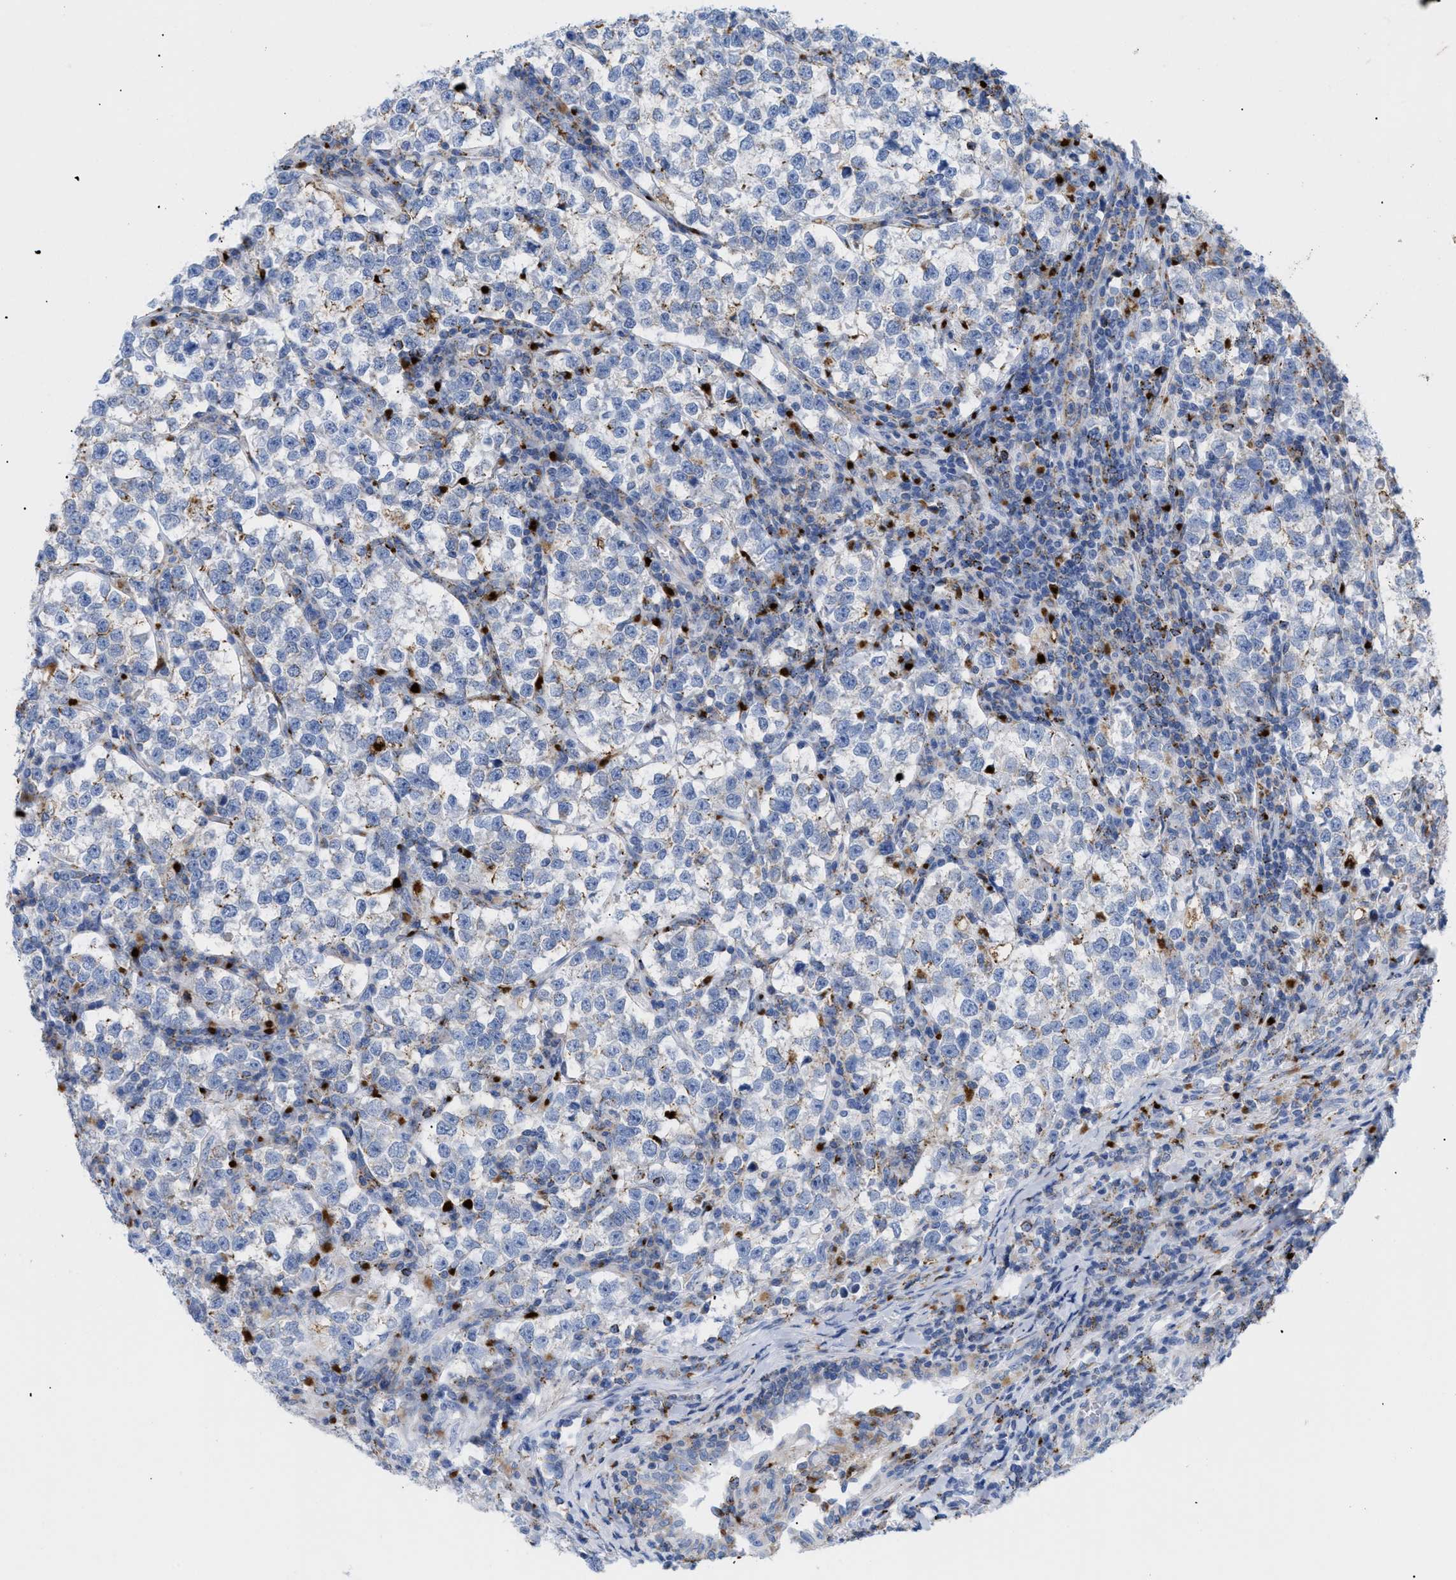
{"staining": {"intensity": "negative", "quantity": "none", "location": "none"}, "tissue": "testis cancer", "cell_type": "Tumor cells", "image_type": "cancer", "snomed": [{"axis": "morphology", "description": "Normal tissue, NOS"}, {"axis": "morphology", "description": "Seminoma, NOS"}, {"axis": "topography", "description": "Testis"}], "caption": "Immunohistochemistry of human testis cancer demonstrates no expression in tumor cells.", "gene": "DRAM2", "patient": {"sex": "male", "age": 43}}